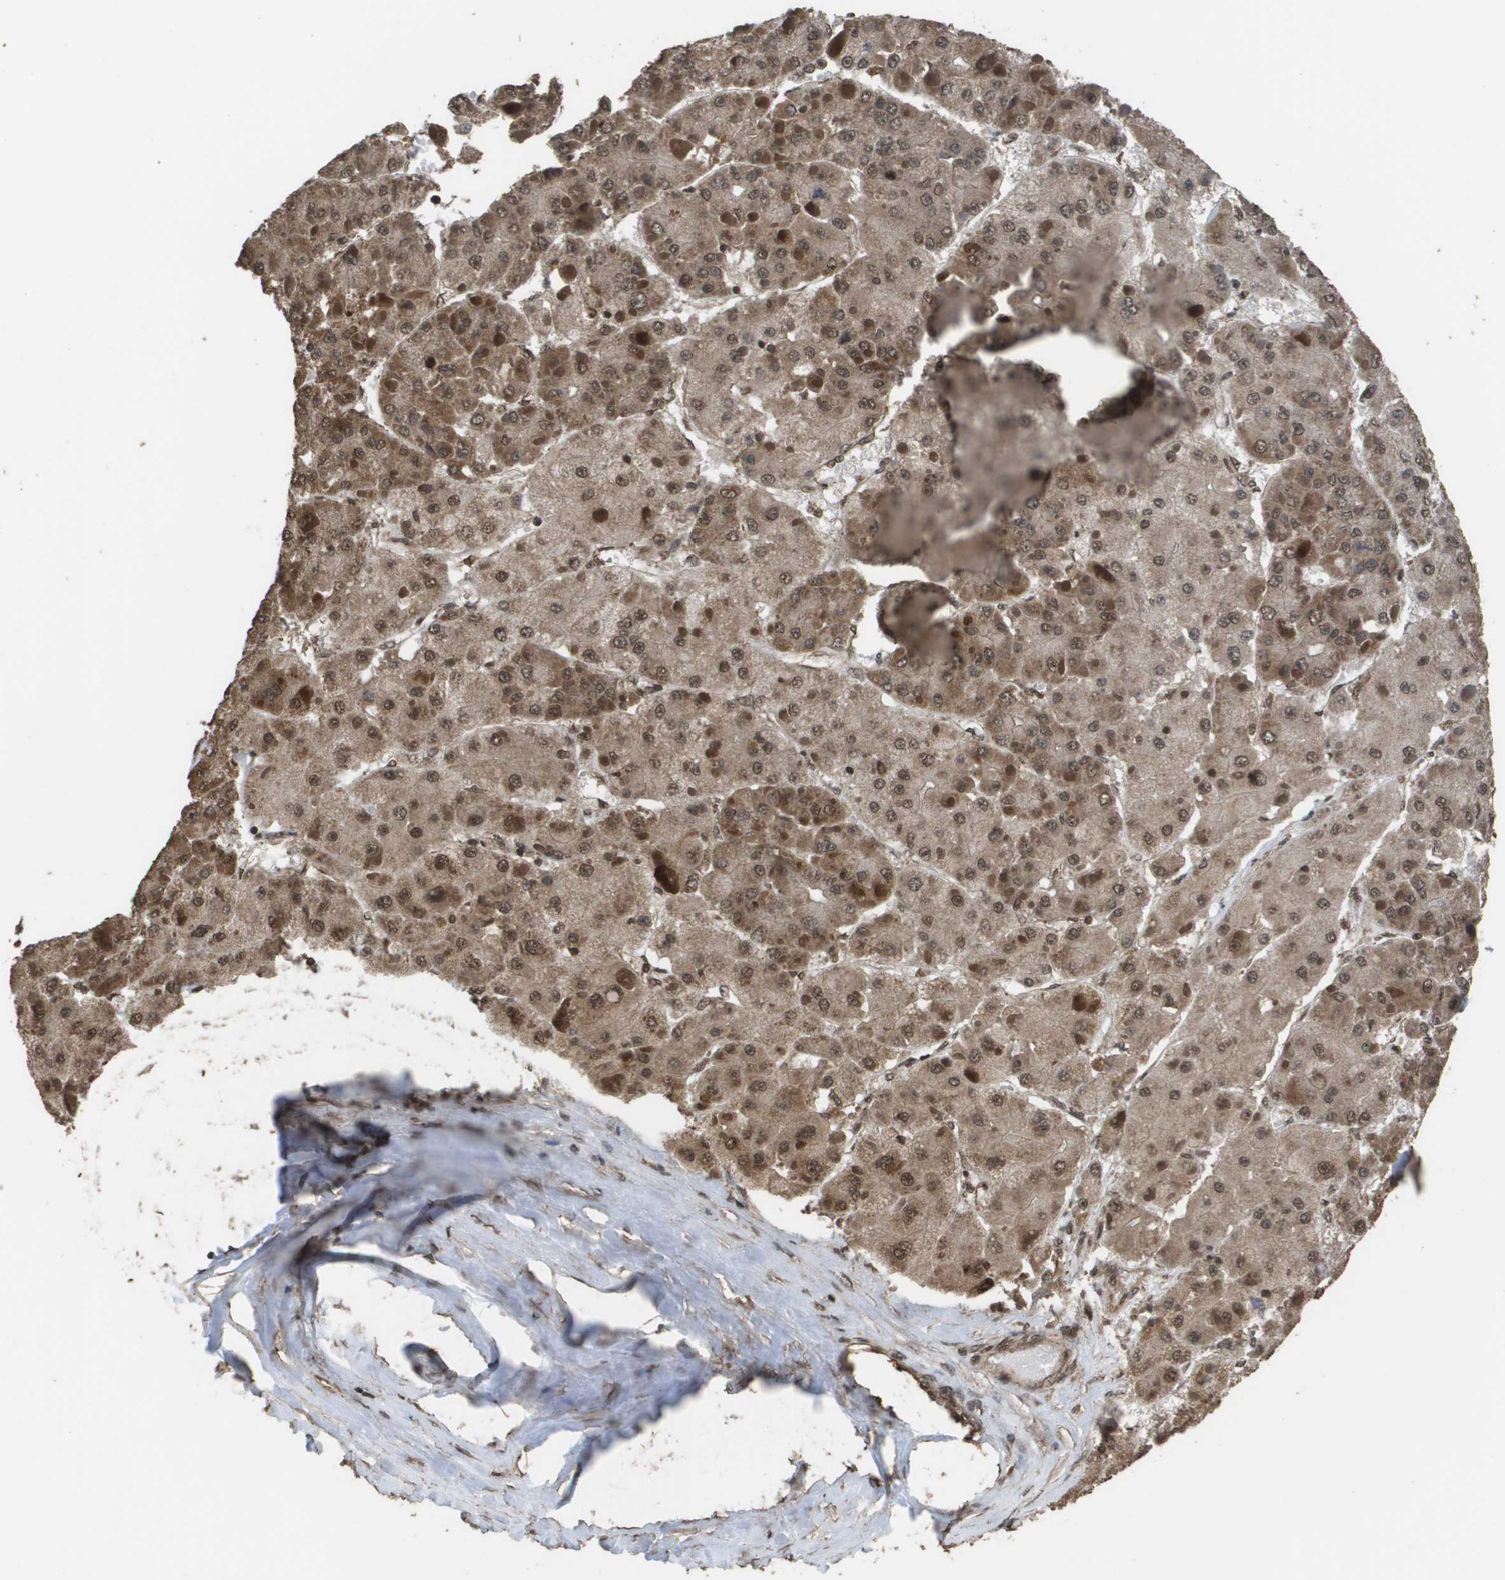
{"staining": {"intensity": "moderate", "quantity": ">75%", "location": "cytoplasmic/membranous"}, "tissue": "liver cancer", "cell_type": "Tumor cells", "image_type": "cancer", "snomed": [{"axis": "morphology", "description": "Carcinoma, Hepatocellular, NOS"}, {"axis": "topography", "description": "Liver"}], "caption": "Liver cancer stained for a protein (brown) demonstrates moderate cytoplasmic/membranous positive staining in approximately >75% of tumor cells.", "gene": "AXIN2", "patient": {"sex": "female", "age": 73}}